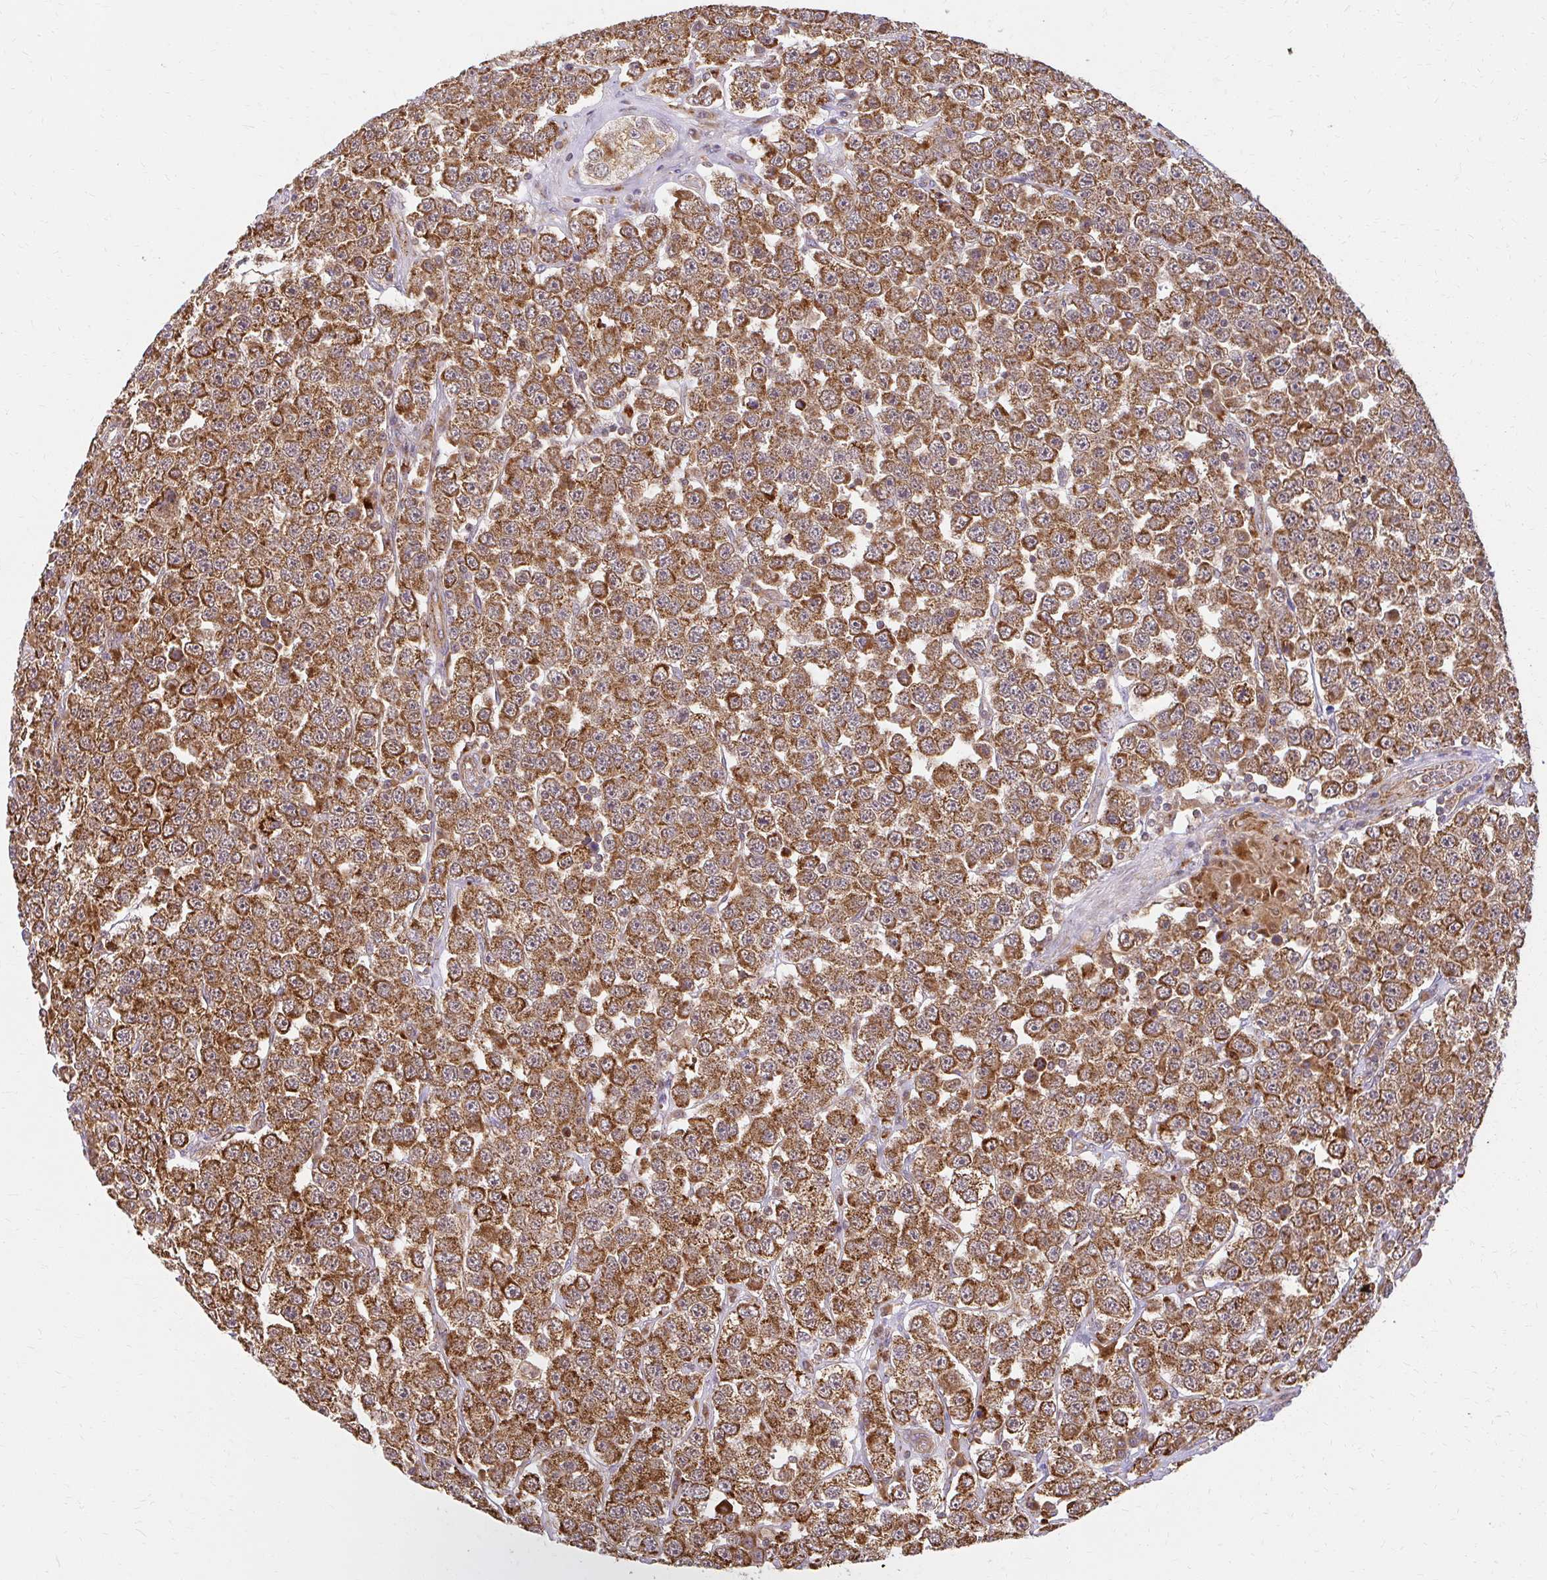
{"staining": {"intensity": "strong", "quantity": ">75%", "location": "cytoplasmic/membranous"}, "tissue": "testis cancer", "cell_type": "Tumor cells", "image_type": "cancer", "snomed": [{"axis": "morphology", "description": "Seminoma, NOS"}, {"axis": "topography", "description": "Testis"}], "caption": "Tumor cells exhibit high levels of strong cytoplasmic/membranous staining in approximately >75% of cells in testis seminoma.", "gene": "GNS", "patient": {"sex": "male", "age": 28}}